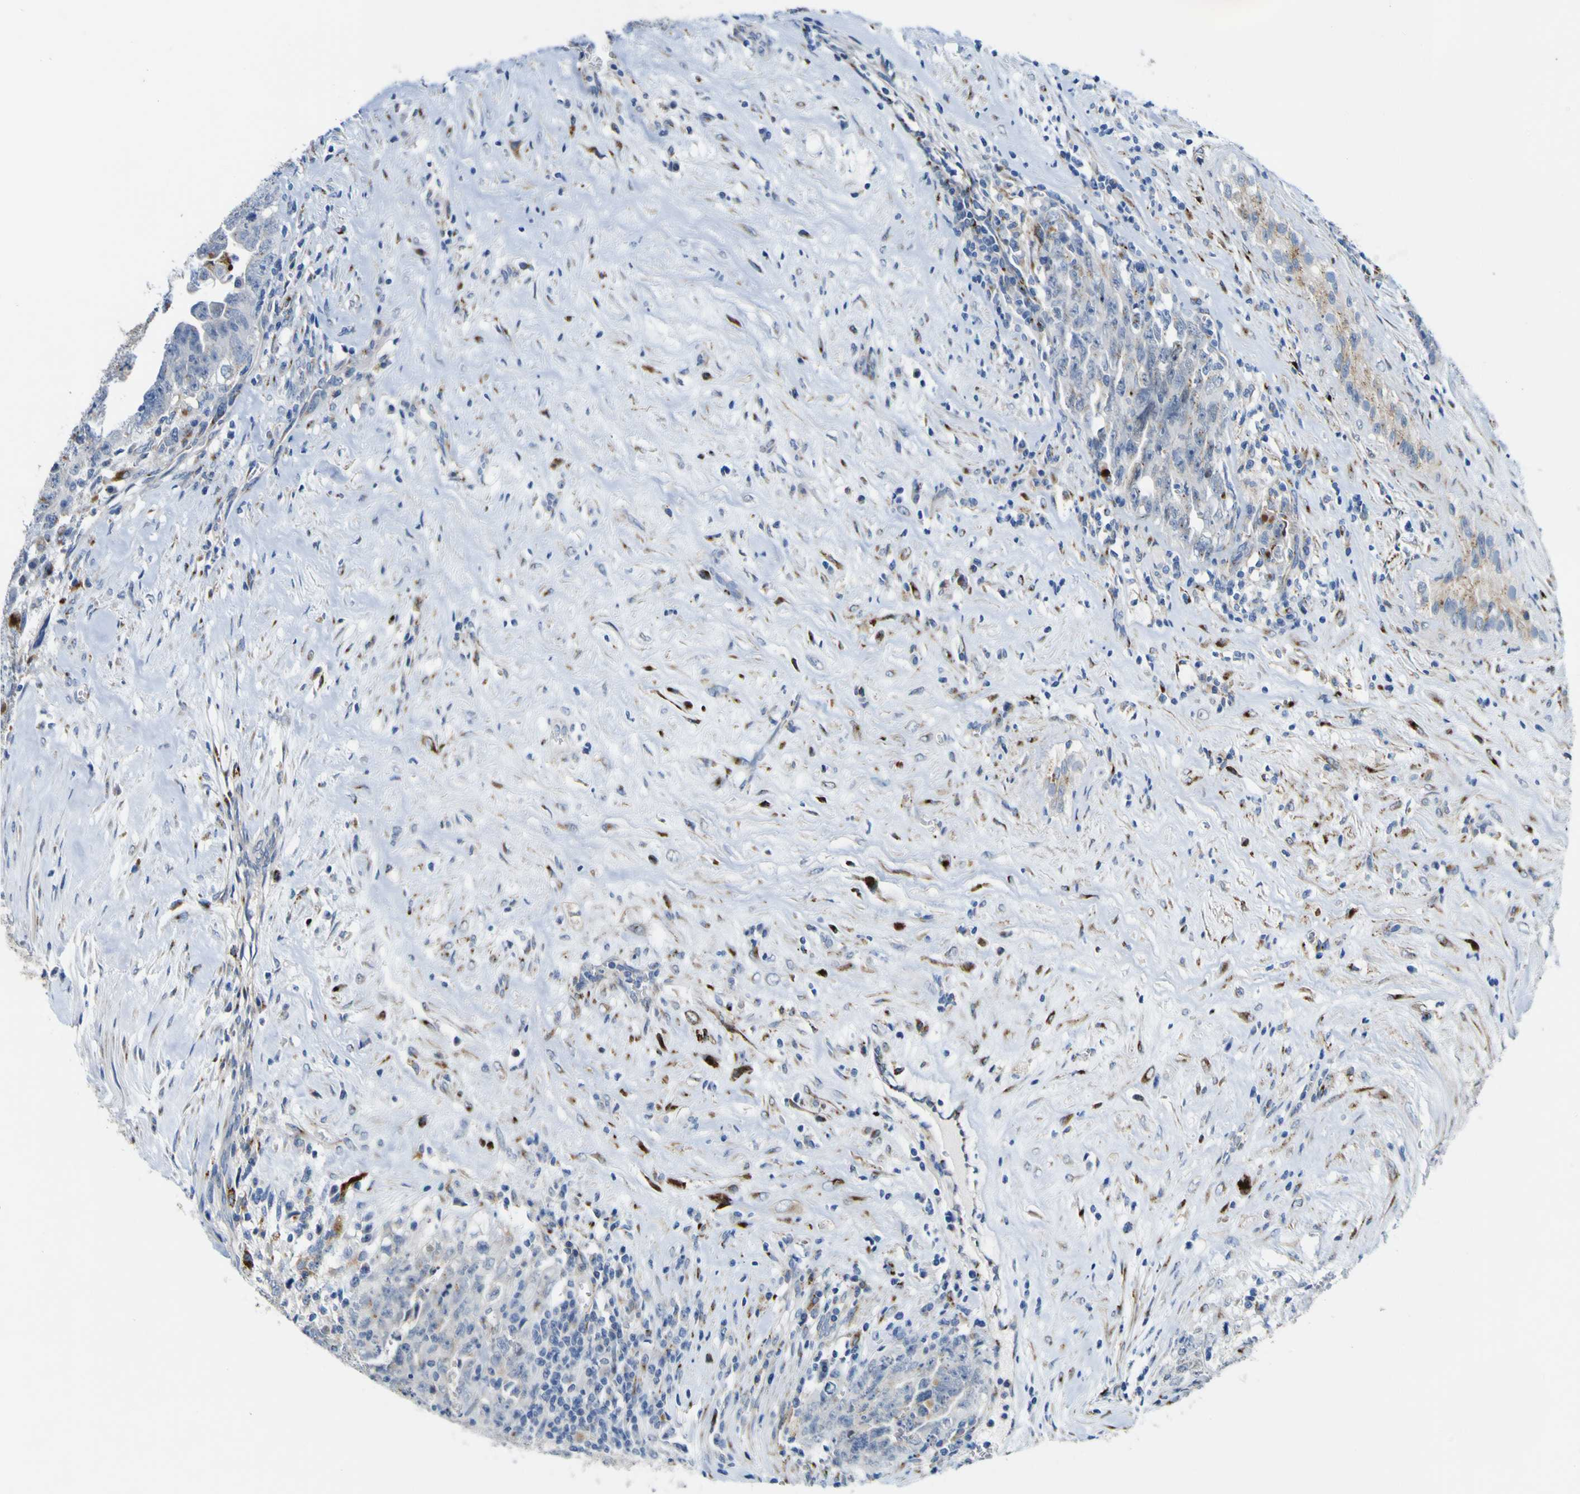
{"staining": {"intensity": "moderate", "quantity": "<25%", "location": "cytoplasmic/membranous"}, "tissue": "testis cancer", "cell_type": "Tumor cells", "image_type": "cancer", "snomed": [{"axis": "morphology", "description": "Carcinoma, Embryonal, NOS"}, {"axis": "topography", "description": "Testis"}], "caption": "Immunohistochemical staining of human testis cancer reveals low levels of moderate cytoplasmic/membranous protein positivity in about <25% of tumor cells. (Brightfield microscopy of DAB IHC at high magnification).", "gene": "PTPRF", "patient": {"sex": "male", "age": 28}}